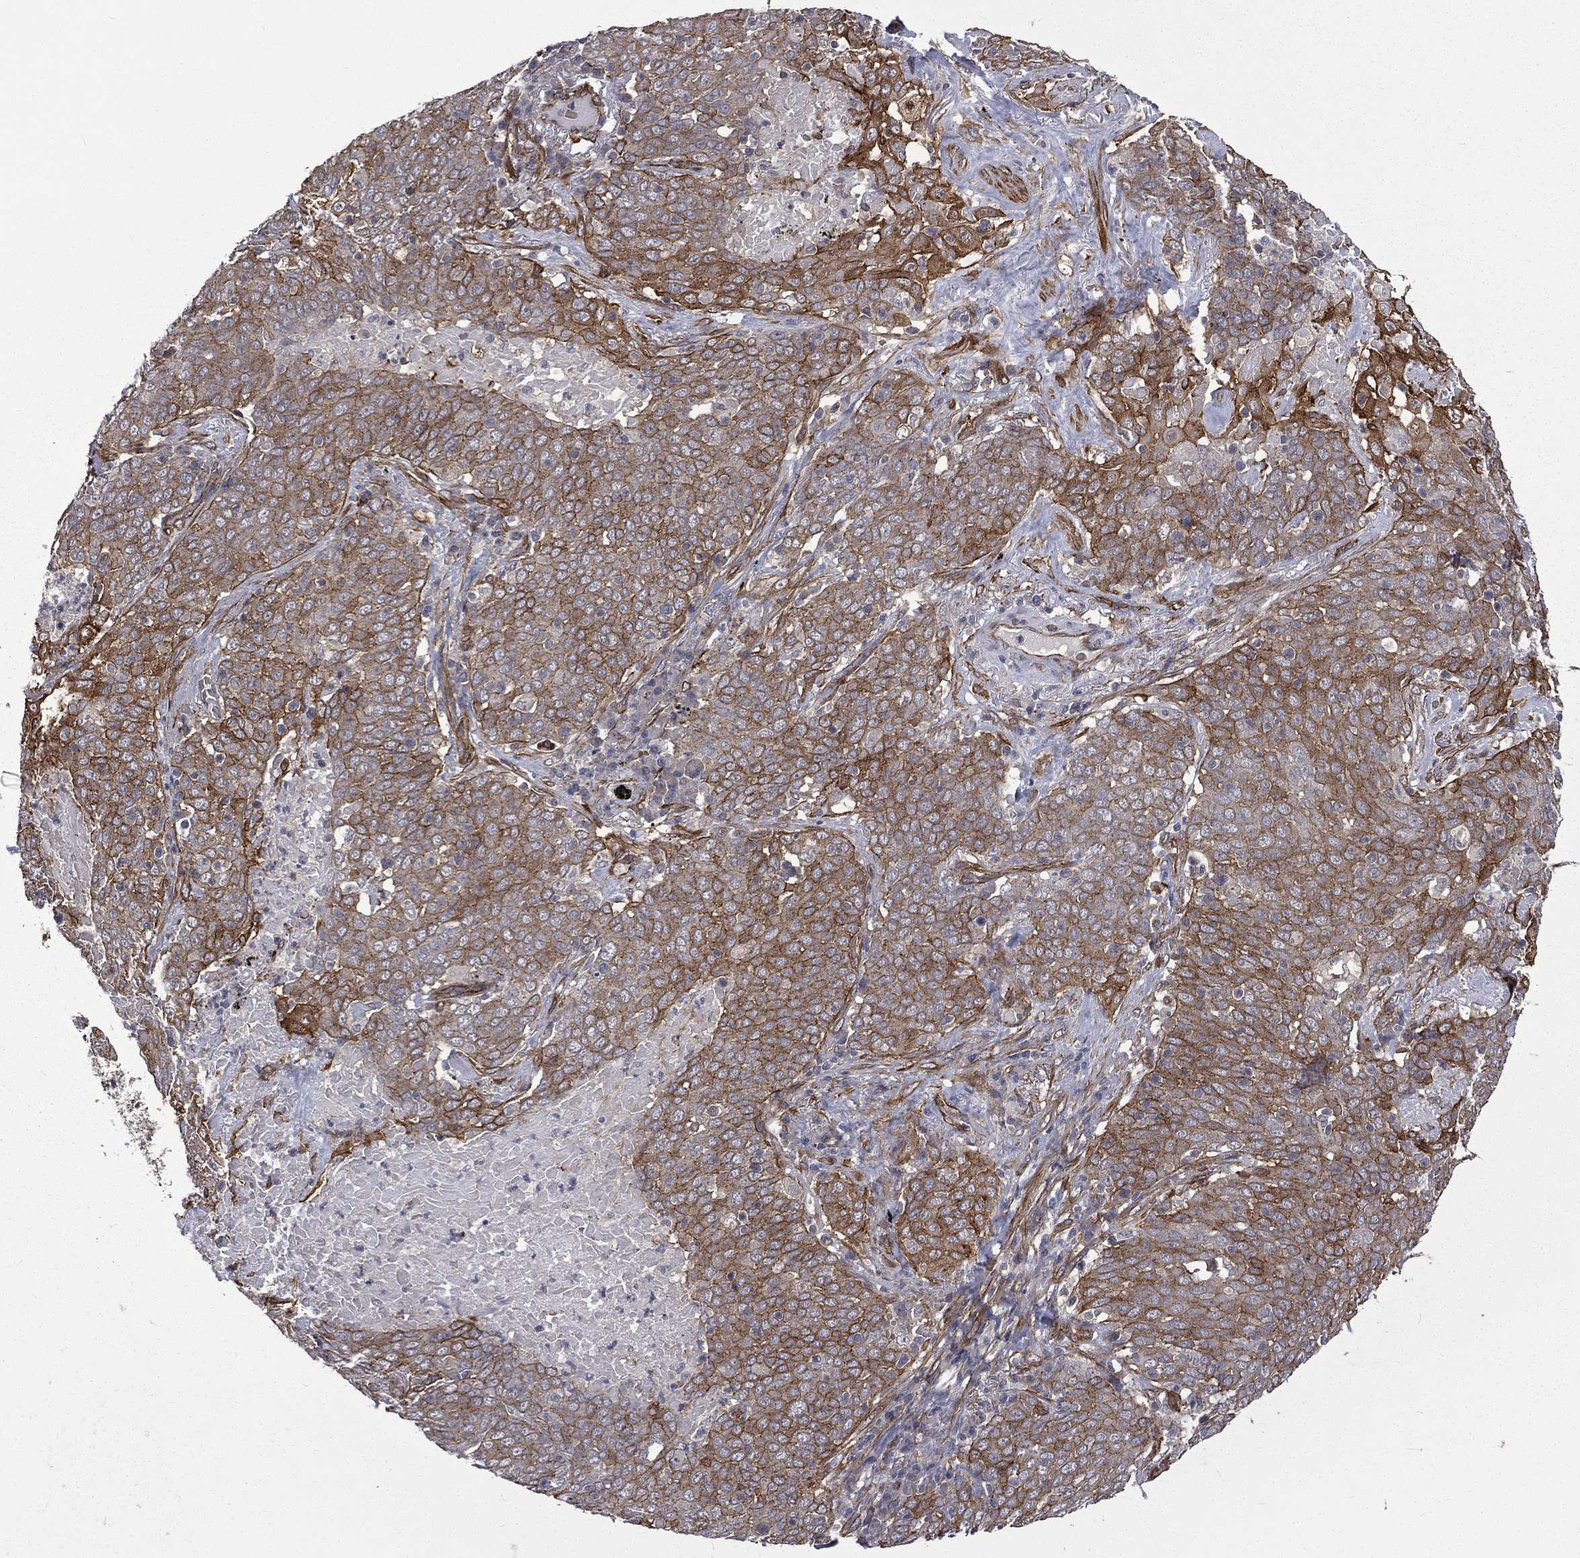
{"staining": {"intensity": "moderate", "quantity": ">75%", "location": "cytoplasmic/membranous"}, "tissue": "lung cancer", "cell_type": "Tumor cells", "image_type": "cancer", "snomed": [{"axis": "morphology", "description": "Squamous cell carcinoma, NOS"}, {"axis": "topography", "description": "Lung"}], "caption": "IHC image of neoplastic tissue: lung squamous cell carcinoma stained using IHC reveals medium levels of moderate protein expression localized specifically in the cytoplasmic/membranous of tumor cells, appearing as a cytoplasmic/membranous brown color.", "gene": "PPFIBP1", "patient": {"sex": "male", "age": 82}}